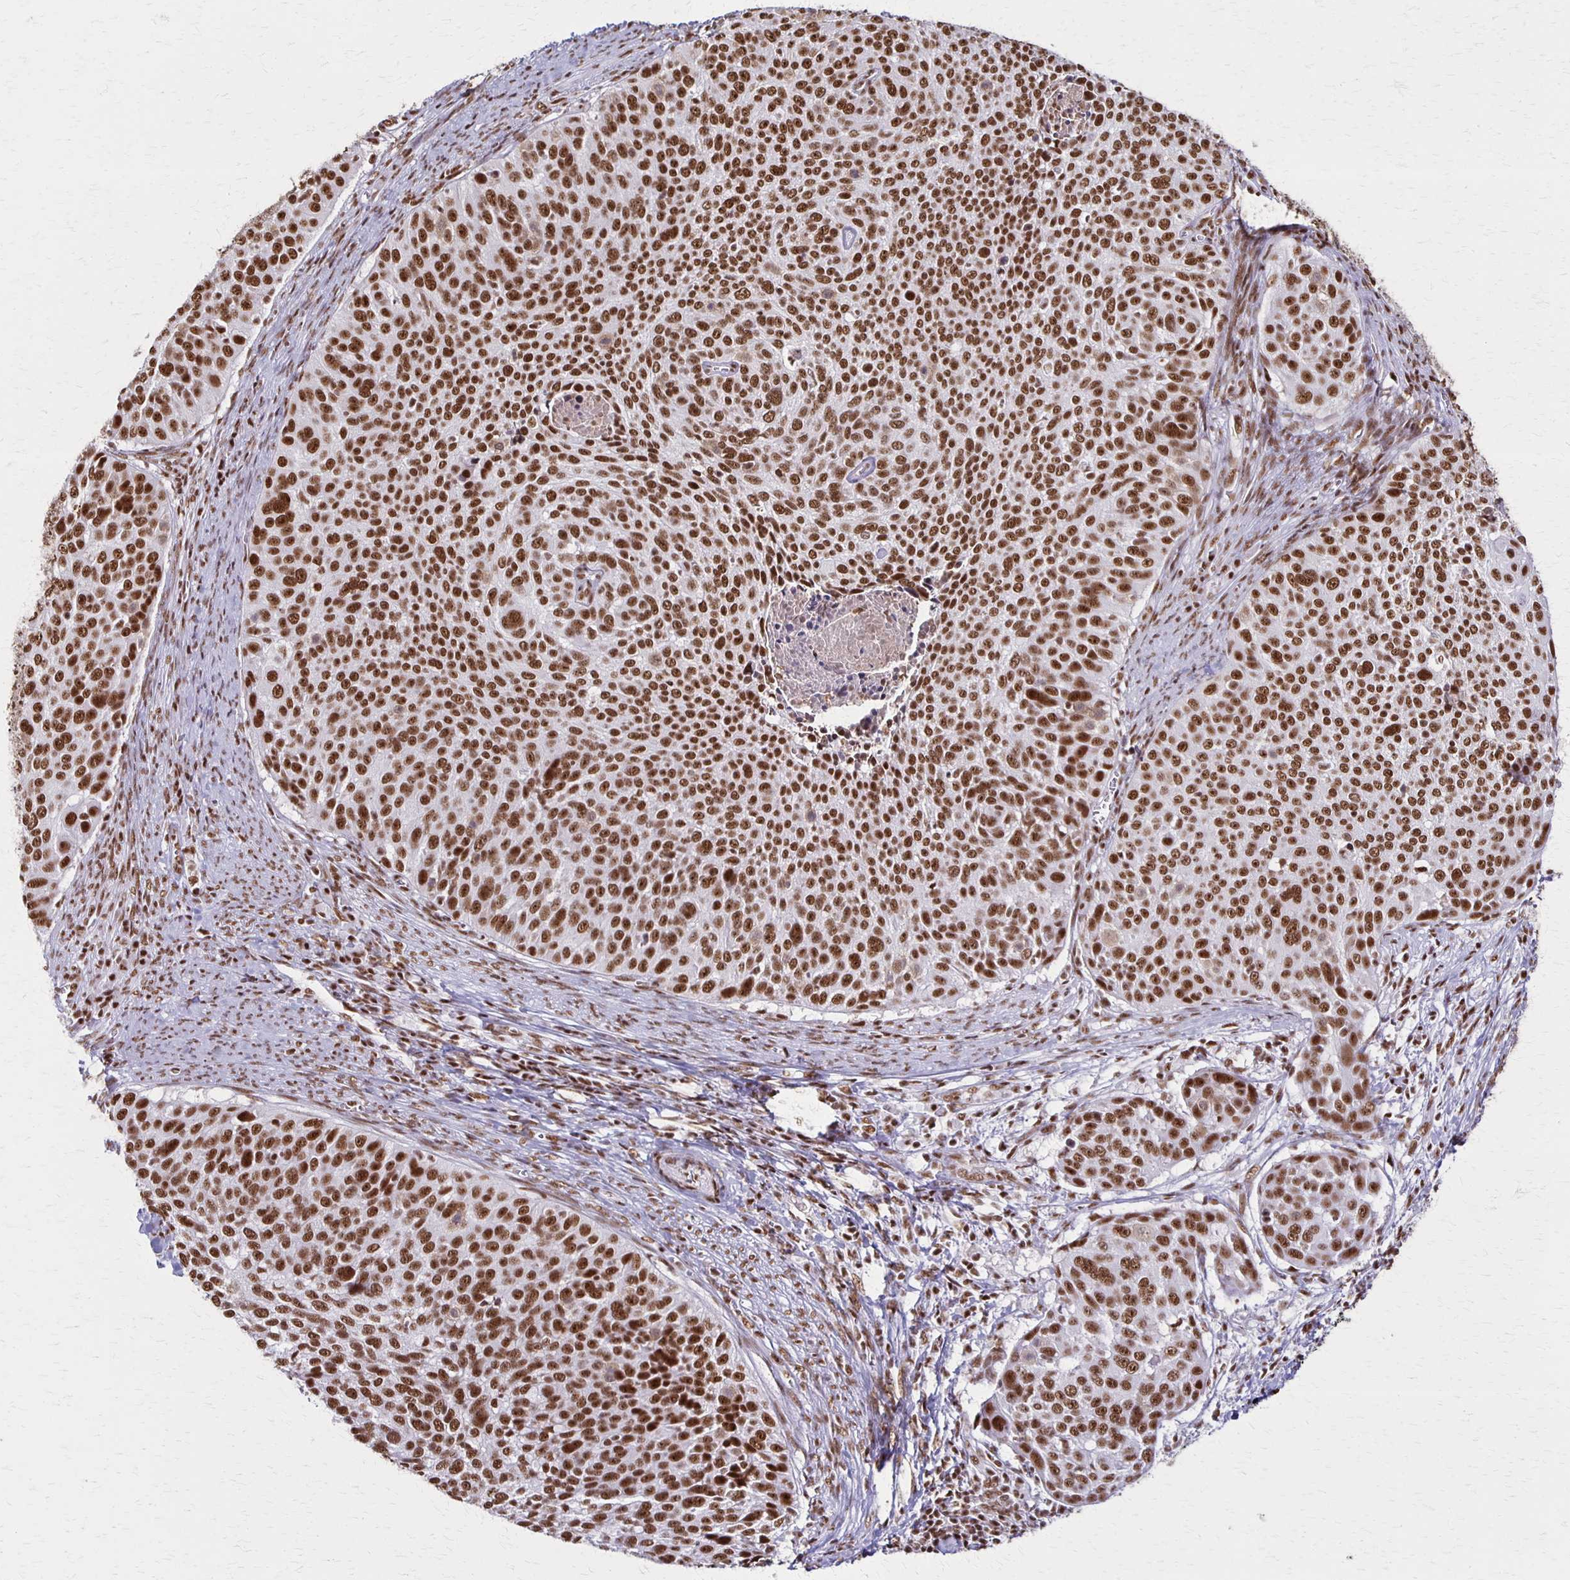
{"staining": {"intensity": "strong", "quantity": ">75%", "location": "nuclear"}, "tissue": "cervical cancer", "cell_type": "Tumor cells", "image_type": "cancer", "snomed": [{"axis": "morphology", "description": "Squamous cell carcinoma, NOS"}, {"axis": "topography", "description": "Cervix"}], "caption": "Protein staining reveals strong nuclear staining in about >75% of tumor cells in cervical cancer (squamous cell carcinoma).", "gene": "XRCC6", "patient": {"sex": "female", "age": 39}}